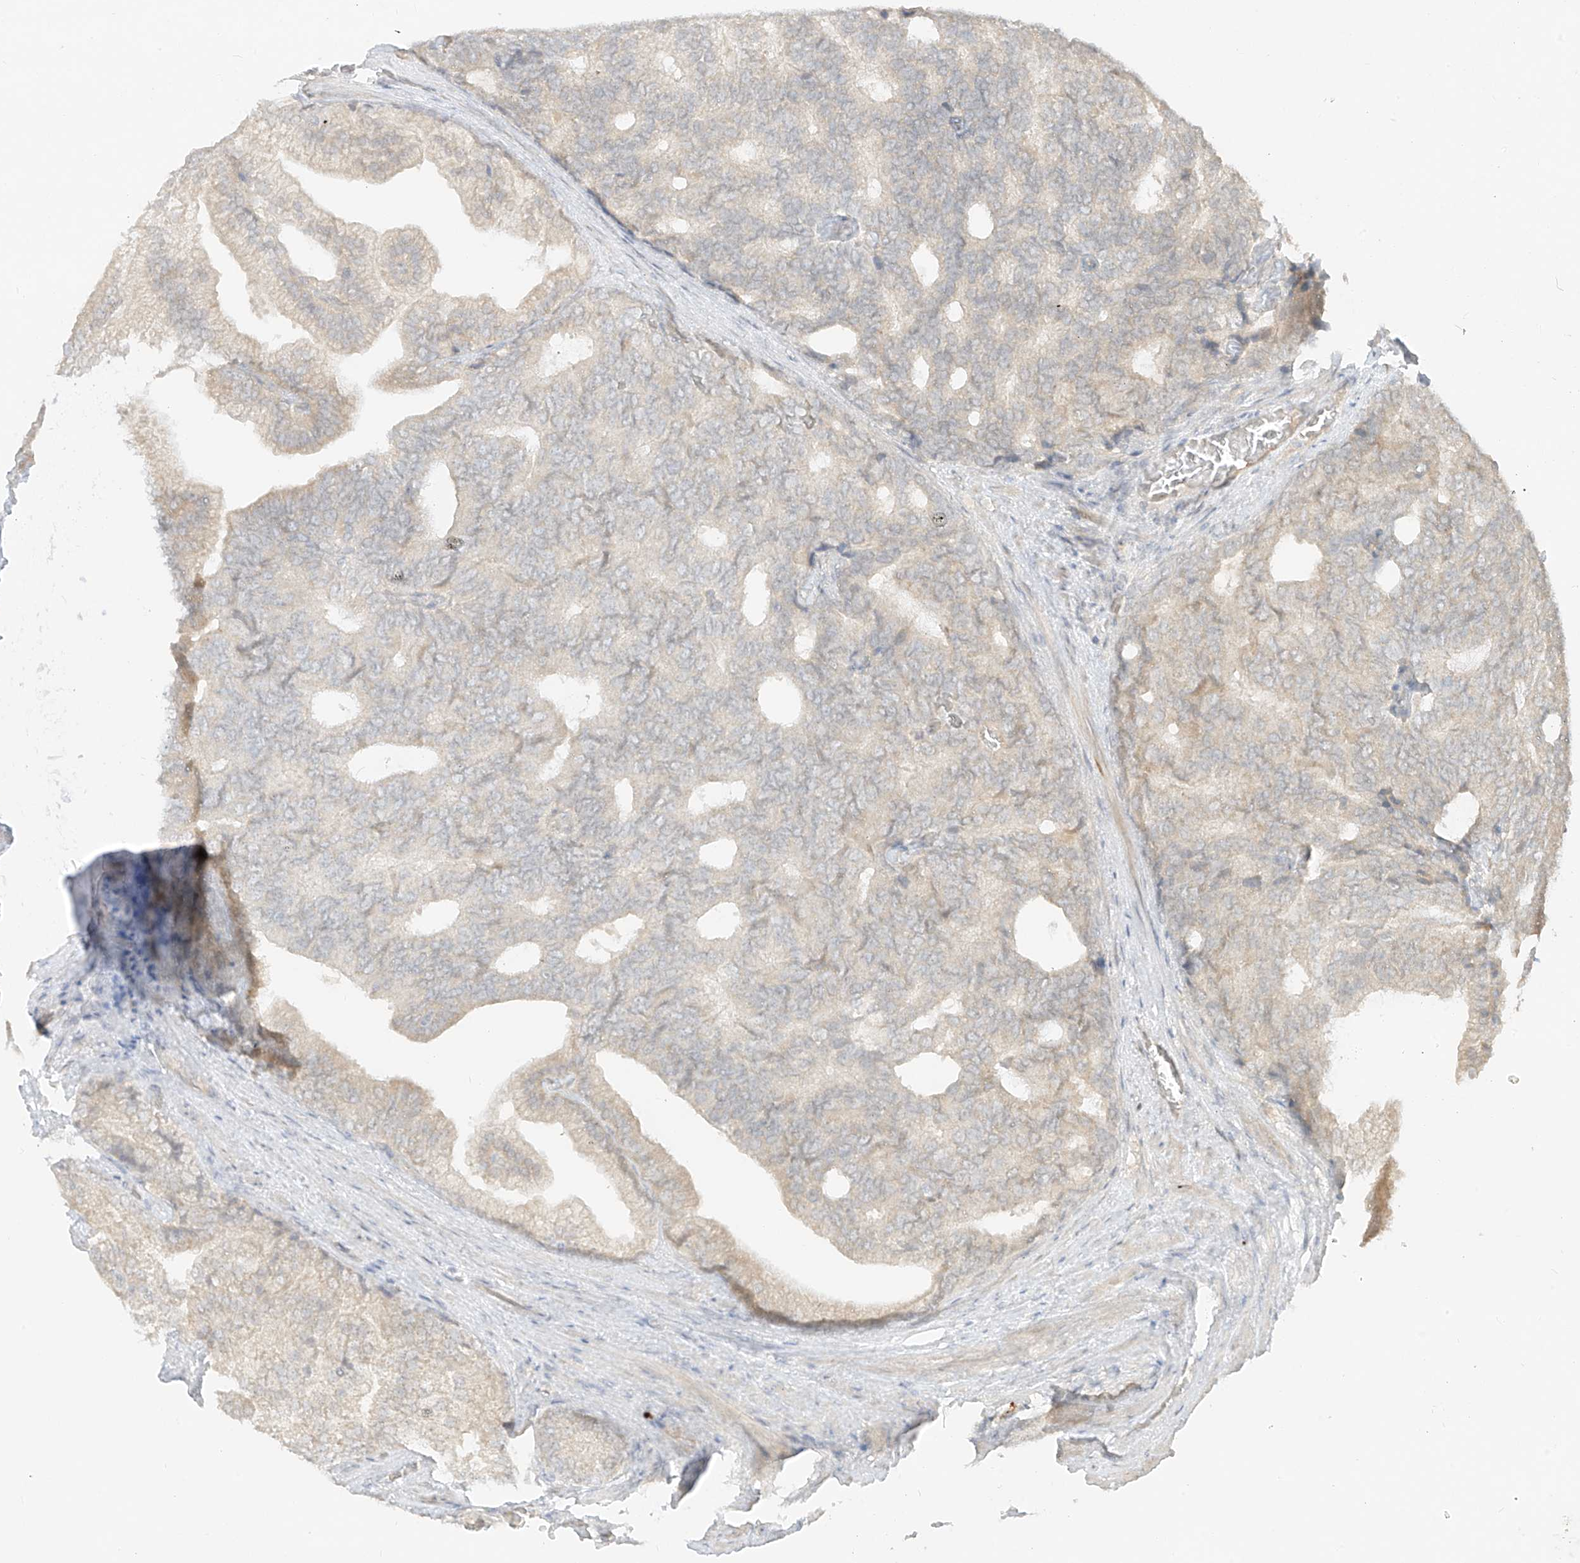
{"staining": {"intensity": "negative", "quantity": "none", "location": "none"}, "tissue": "prostate cancer", "cell_type": "Tumor cells", "image_type": "cancer", "snomed": [{"axis": "morphology", "description": "Adenocarcinoma, Low grade"}, {"axis": "topography", "description": "Prostate"}], "caption": "Tumor cells are negative for brown protein staining in prostate cancer.", "gene": "LIPT1", "patient": {"sex": "male", "age": 71}}